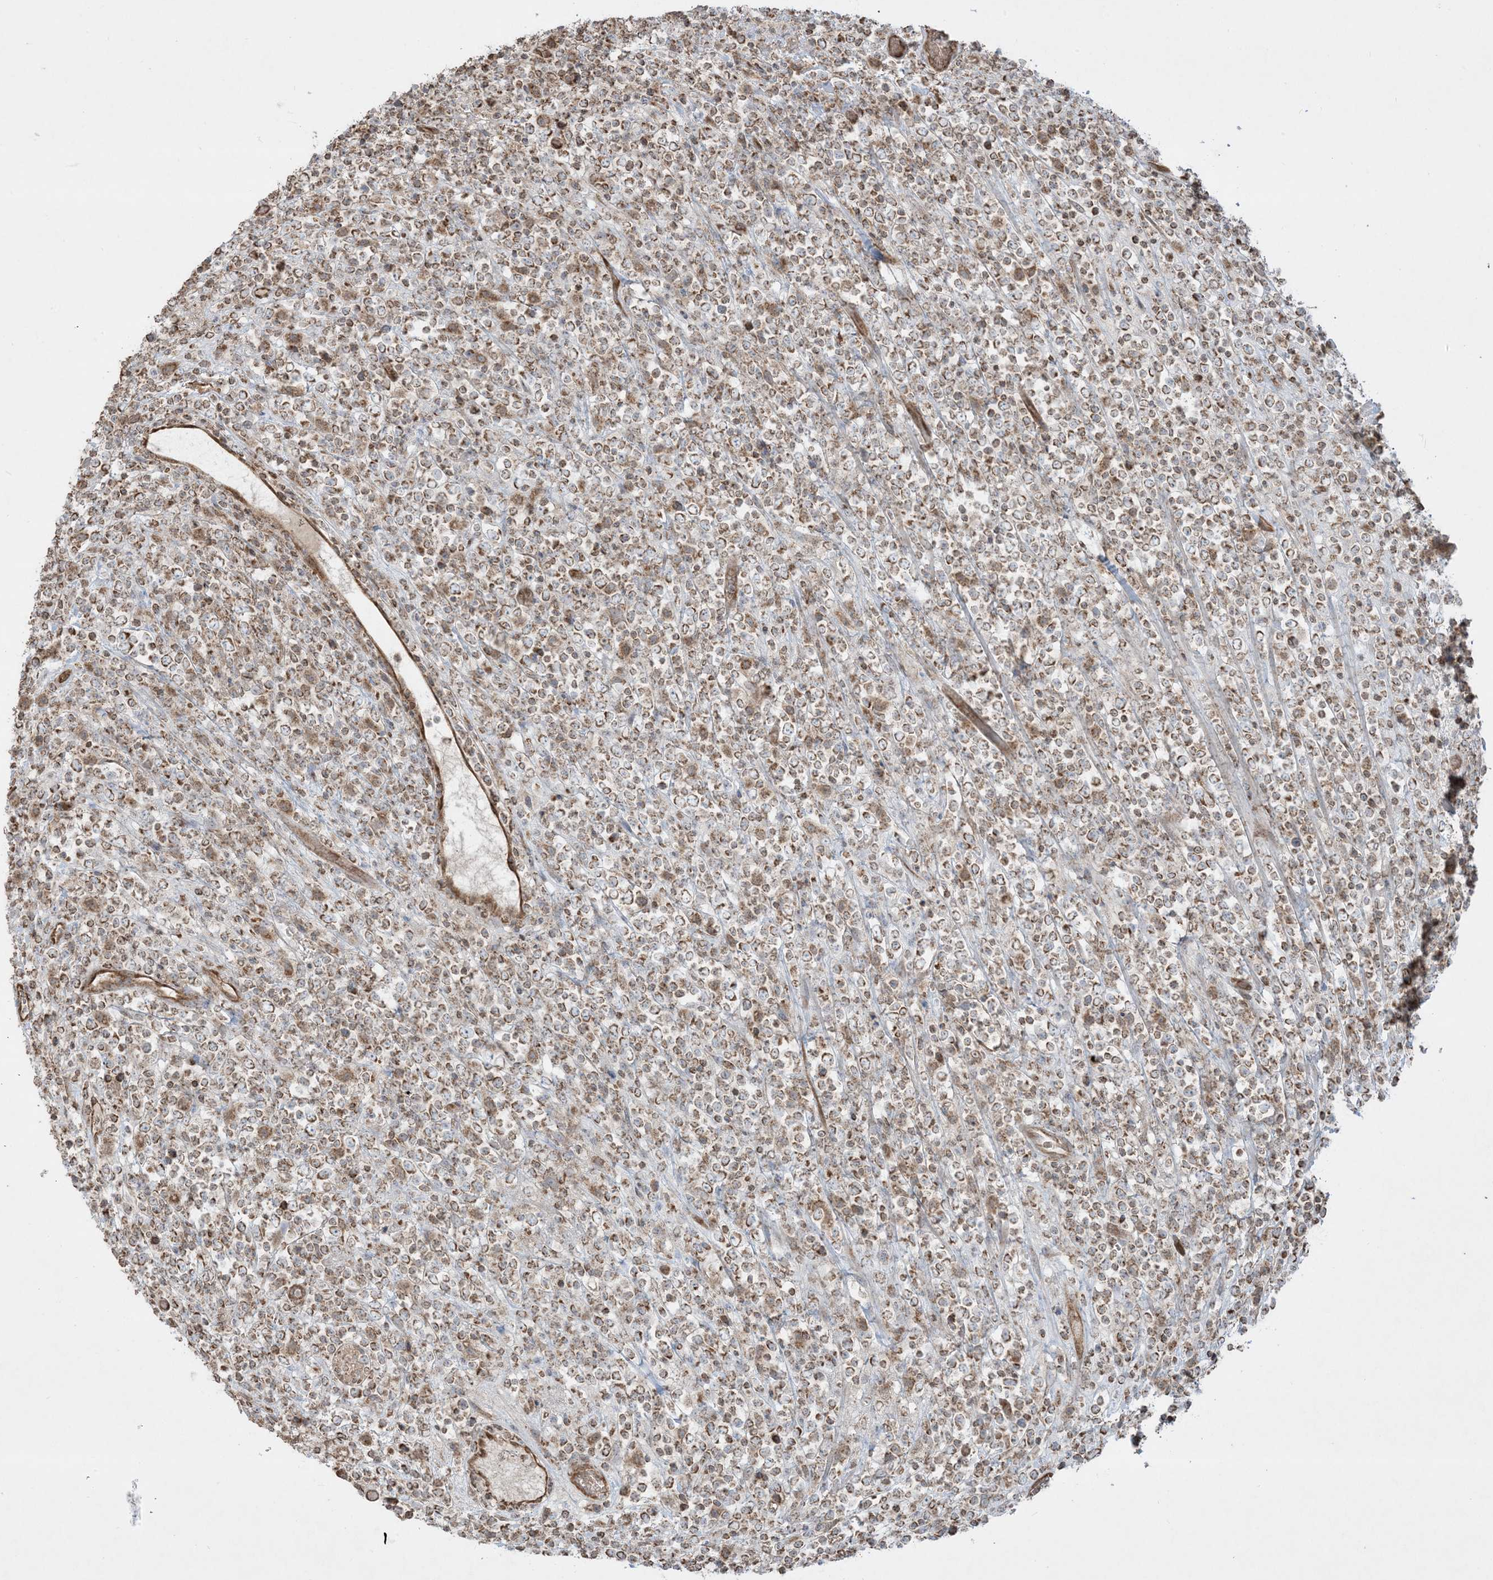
{"staining": {"intensity": "moderate", "quantity": ">75%", "location": "cytoplasmic/membranous"}, "tissue": "lymphoma", "cell_type": "Tumor cells", "image_type": "cancer", "snomed": [{"axis": "morphology", "description": "Malignant lymphoma, non-Hodgkin's type, High grade"}, {"axis": "topography", "description": "Colon"}], "caption": "High-grade malignant lymphoma, non-Hodgkin's type was stained to show a protein in brown. There is medium levels of moderate cytoplasmic/membranous positivity in about >75% of tumor cells.", "gene": "PPM1F", "patient": {"sex": "female", "age": 53}}